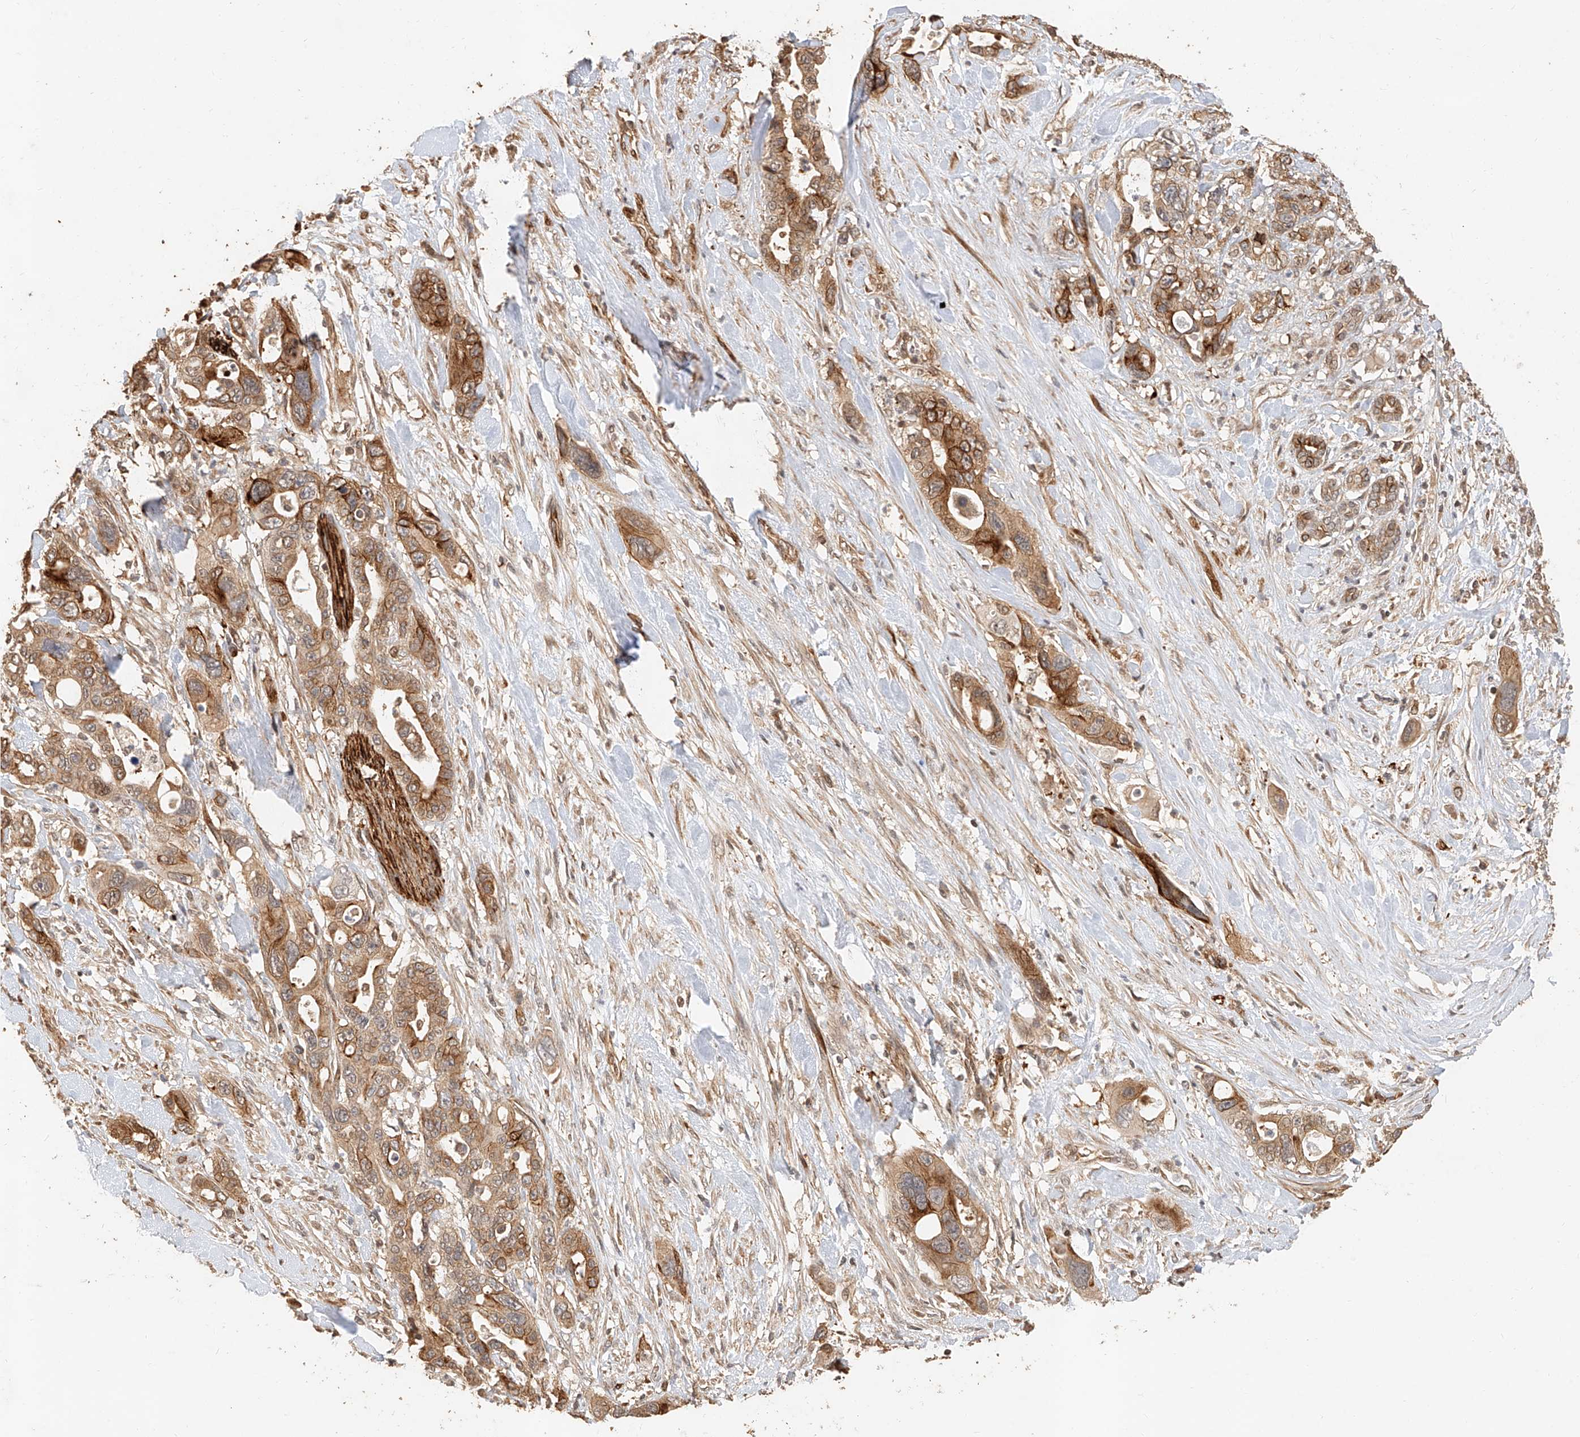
{"staining": {"intensity": "moderate", "quantity": ">75%", "location": "cytoplasmic/membranous"}, "tissue": "pancreatic cancer", "cell_type": "Tumor cells", "image_type": "cancer", "snomed": [{"axis": "morphology", "description": "Adenocarcinoma, NOS"}, {"axis": "topography", "description": "Pancreas"}], "caption": "A micrograph showing moderate cytoplasmic/membranous staining in approximately >75% of tumor cells in pancreatic cancer, as visualized by brown immunohistochemical staining.", "gene": "NAP1L1", "patient": {"sex": "male", "age": 46}}